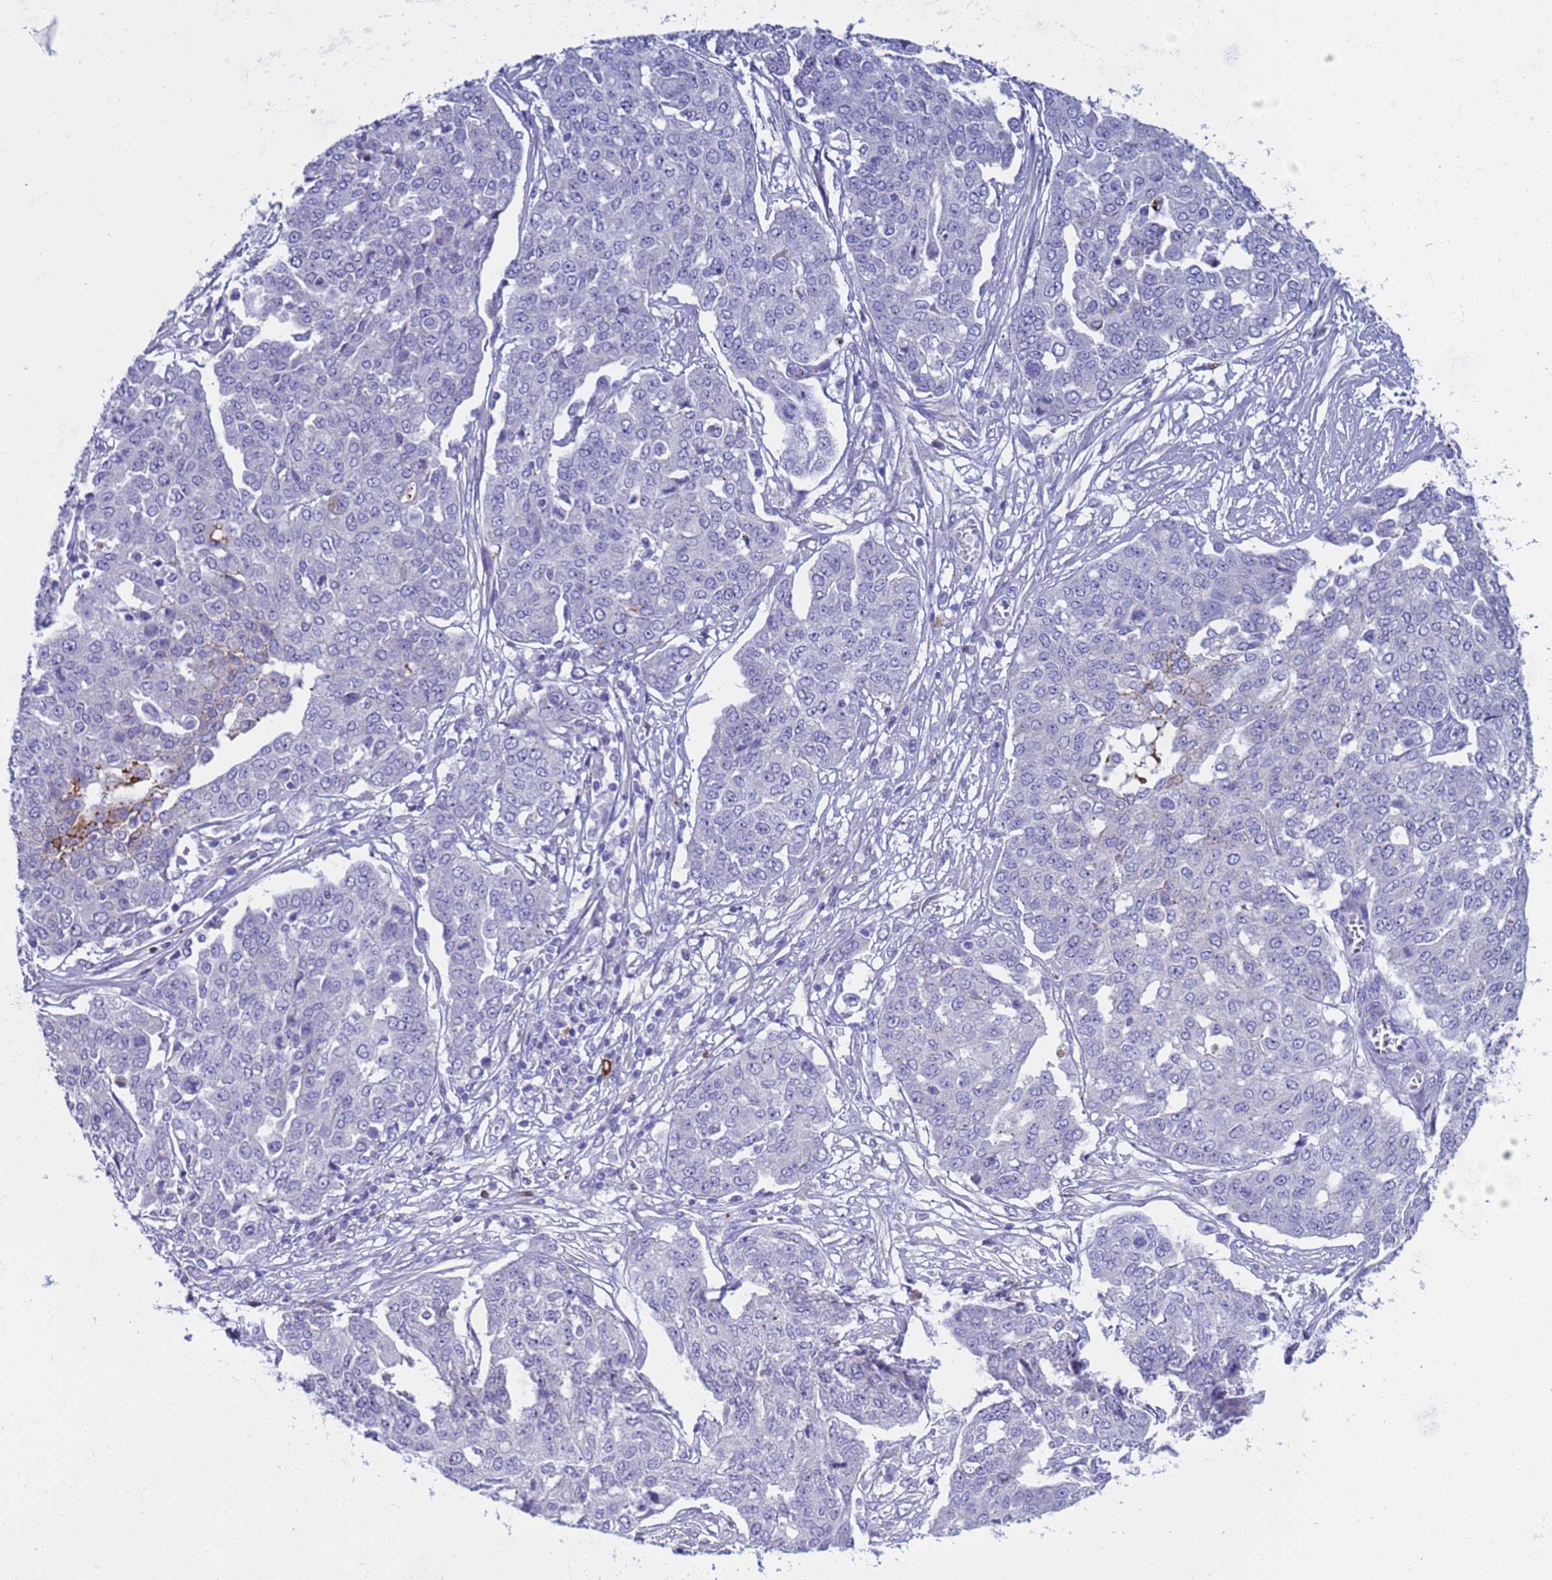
{"staining": {"intensity": "negative", "quantity": "none", "location": "none"}, "tissue": "ovarian cancer", "cell_type": "Tumor cells", "image_type": "cancer", "snomed": [{"axis": "morphology", "description": "Cystadenocarcinoma, serous, NOS"}, {"axis": "topography", "description": "Soft tissue"}, {"axis": "topography", "description": "Ovary"}], "caption": "Tumor cells are negative for brown protein staining in serous cystadenocarcinoma (ovarian).", "gene": "C4orf46", "patient": {"sex": "female", "age": 57}}